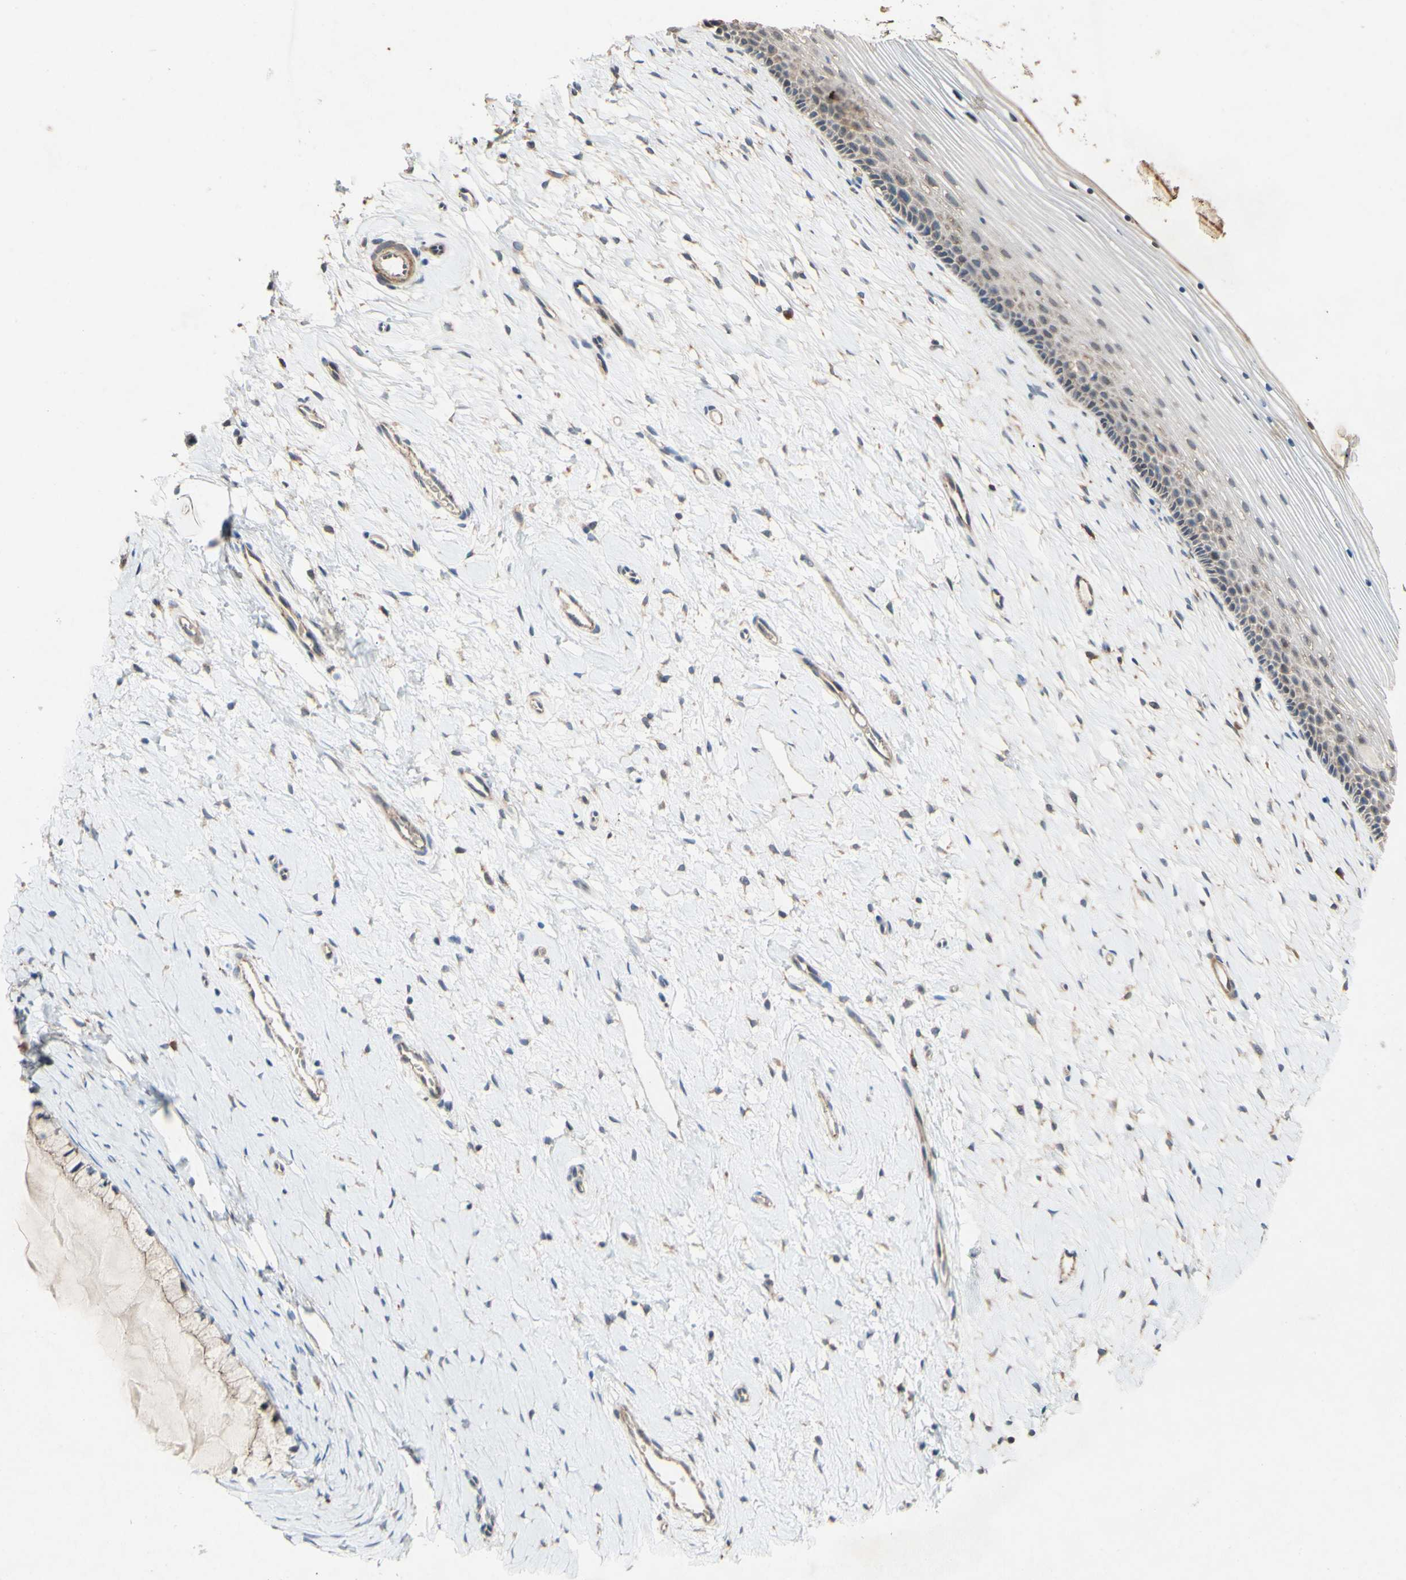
{"staining": {"intensity": "moderate", "quantity": ">75%", "location": "cytoplasmic/membranous"}, "tissue": "cervix", "cell_type": "Glandular cells", "image_type": "normal", "snomed": [{"axis": "morphology", "description": "Normal tissue, NOS"}, {"axis": "topography", "description": "Cervix"}], "caption": "Immunohistochemical staining of normal human cervix exhibits medium levels of moderate cytoplasmic/membranous staining in about >75% of glandular cells.", "gene": "PDGFB", "patient": {"sex": "female", "age": 39}}